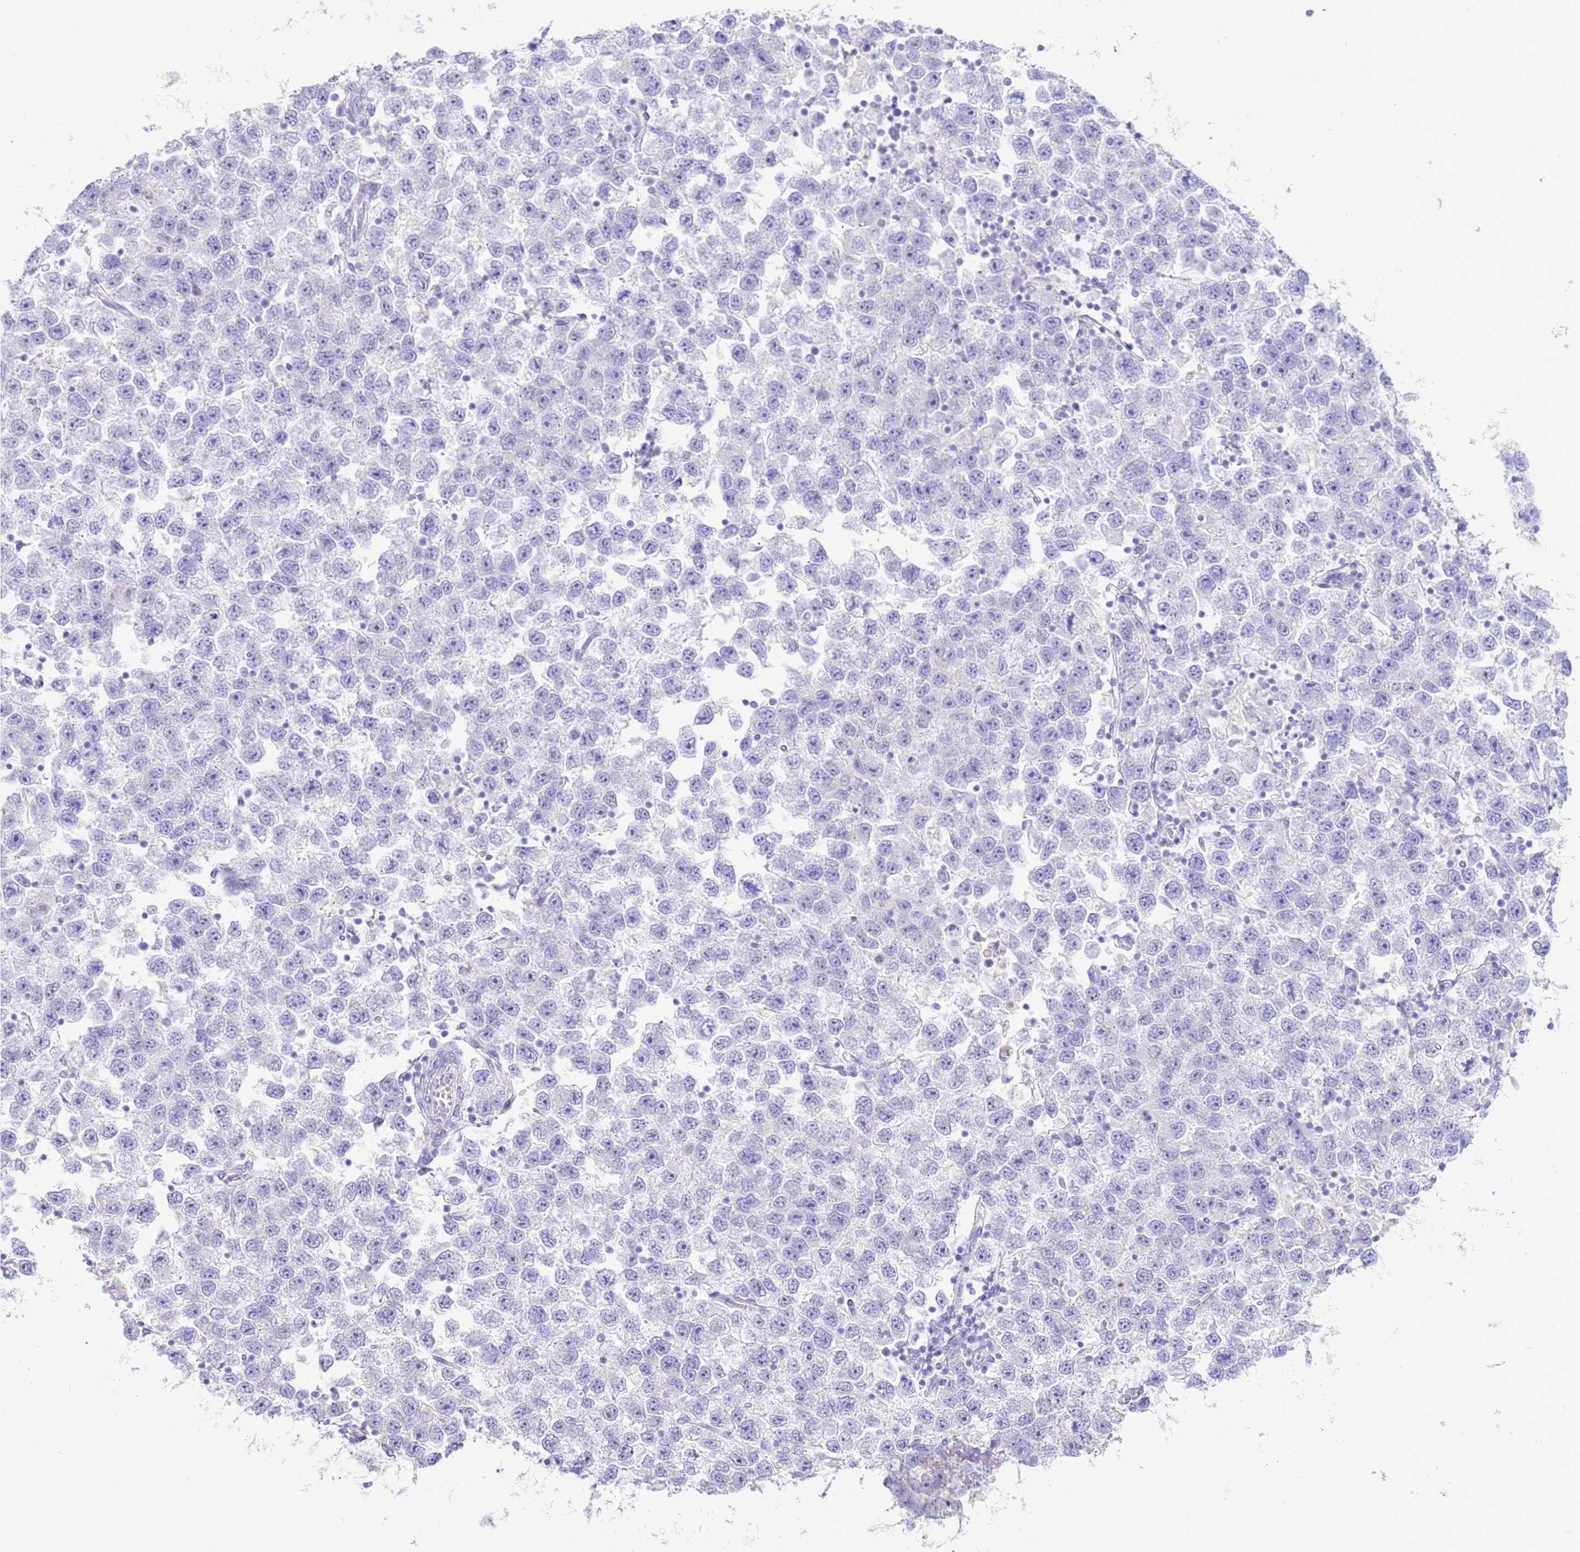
{"staining": {"intensity": "negative", "quantity": "none", "location": "none"}, "tissue": "testis cancer", "cell_type": "Tumor cells", "image_type": "cancer", "snomed": [{"axis": "morphology", "description": "Seminoma, NOS"}, {"axis": "topography", "description": "Testis"}], "caption": "The image exhibits no staining of tumor cells in seminoma (testis).", "gene": "CPB1", "patient": {"sex": "male", "age": 26}}